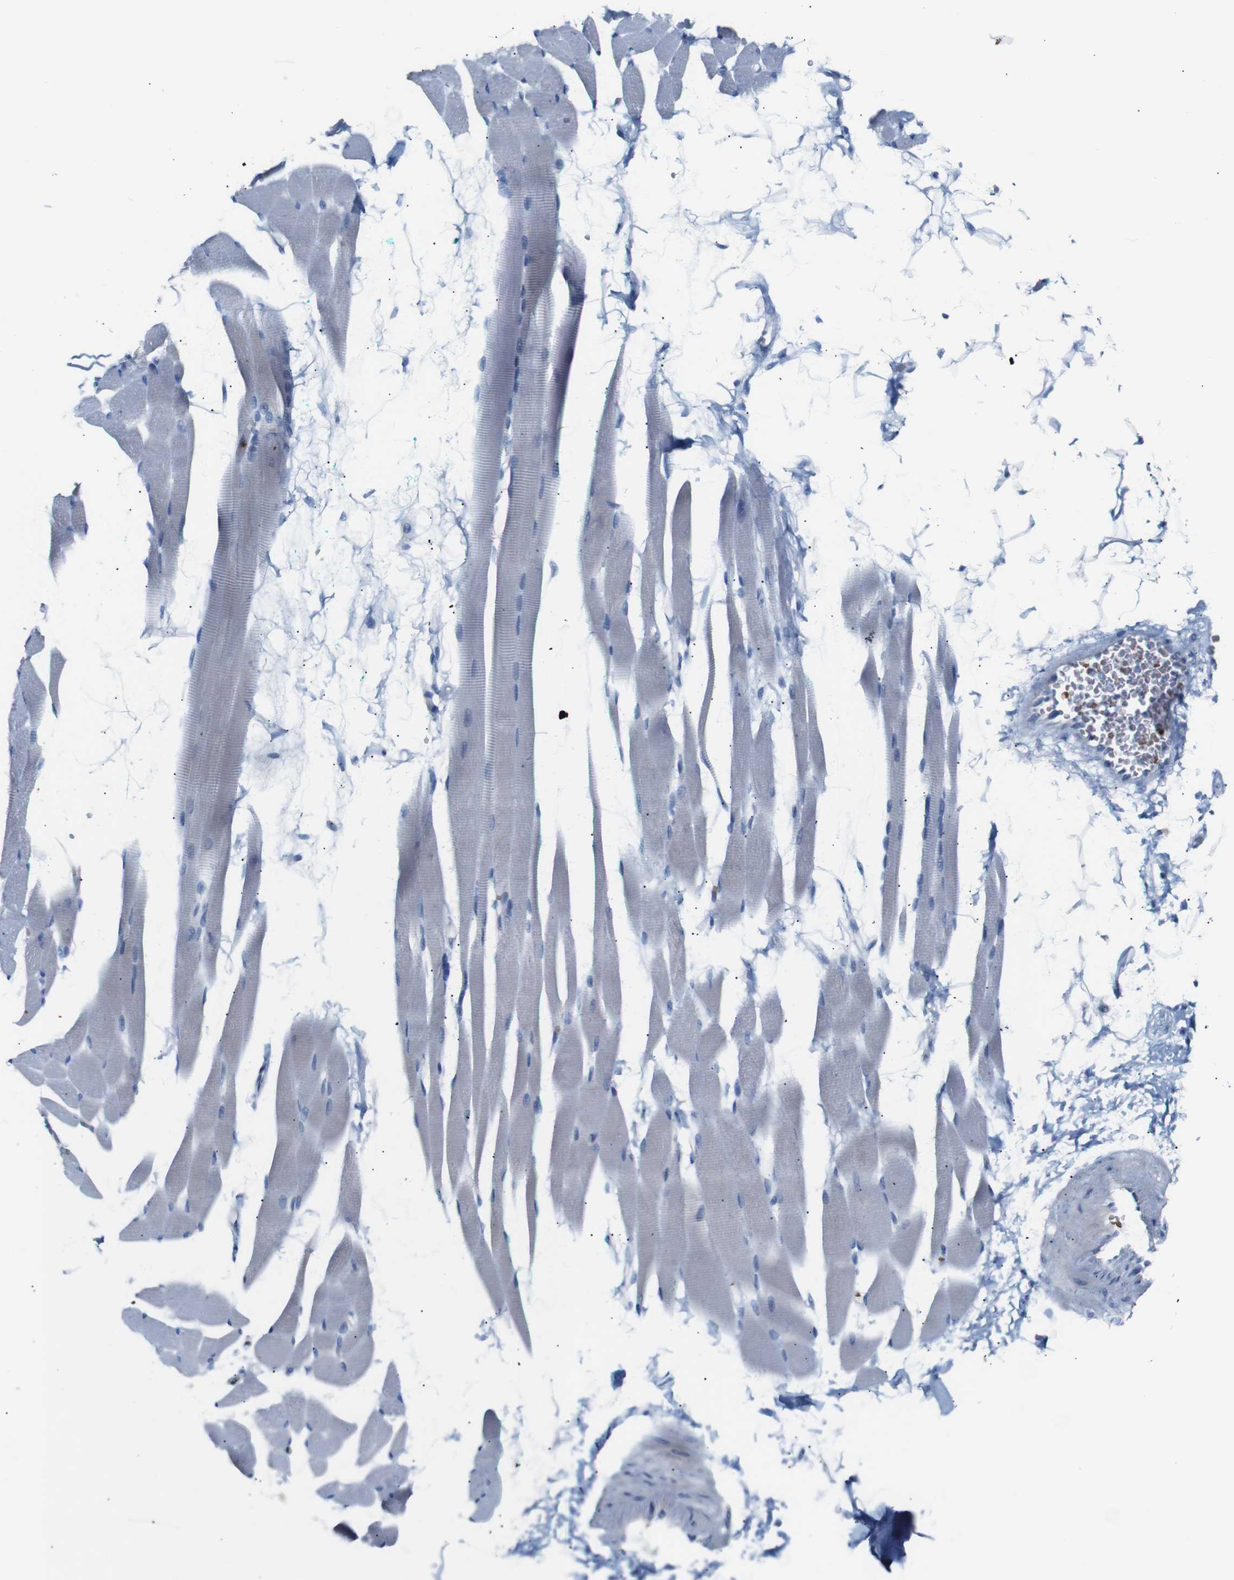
{"staining": {"intensity": "negative", "quantity": "none", "location": "none"}, "tissue": "skeletal muscle", "cell_type": "Myocytes", "image_type": "normal", "snomed": [{"axis": "morphology", "description": "Normal tissue, NOS"}, {"axis": "topography", "description": "Skeletal muscle"}, {"axis": "topography", "description": "Oral tissue"}, {"axis": "topography", "description": "Peripheral nerve tissue"}], "caption": "This photomicrograph is of normal skeletal muscle stained with immunohistochemistry to label a protein in brown with the nuclei are counter-stained blue. There is no positivity in myocytes.", "gene": "ERVMER34", "patient": {"sex": "female", "age": 84}}